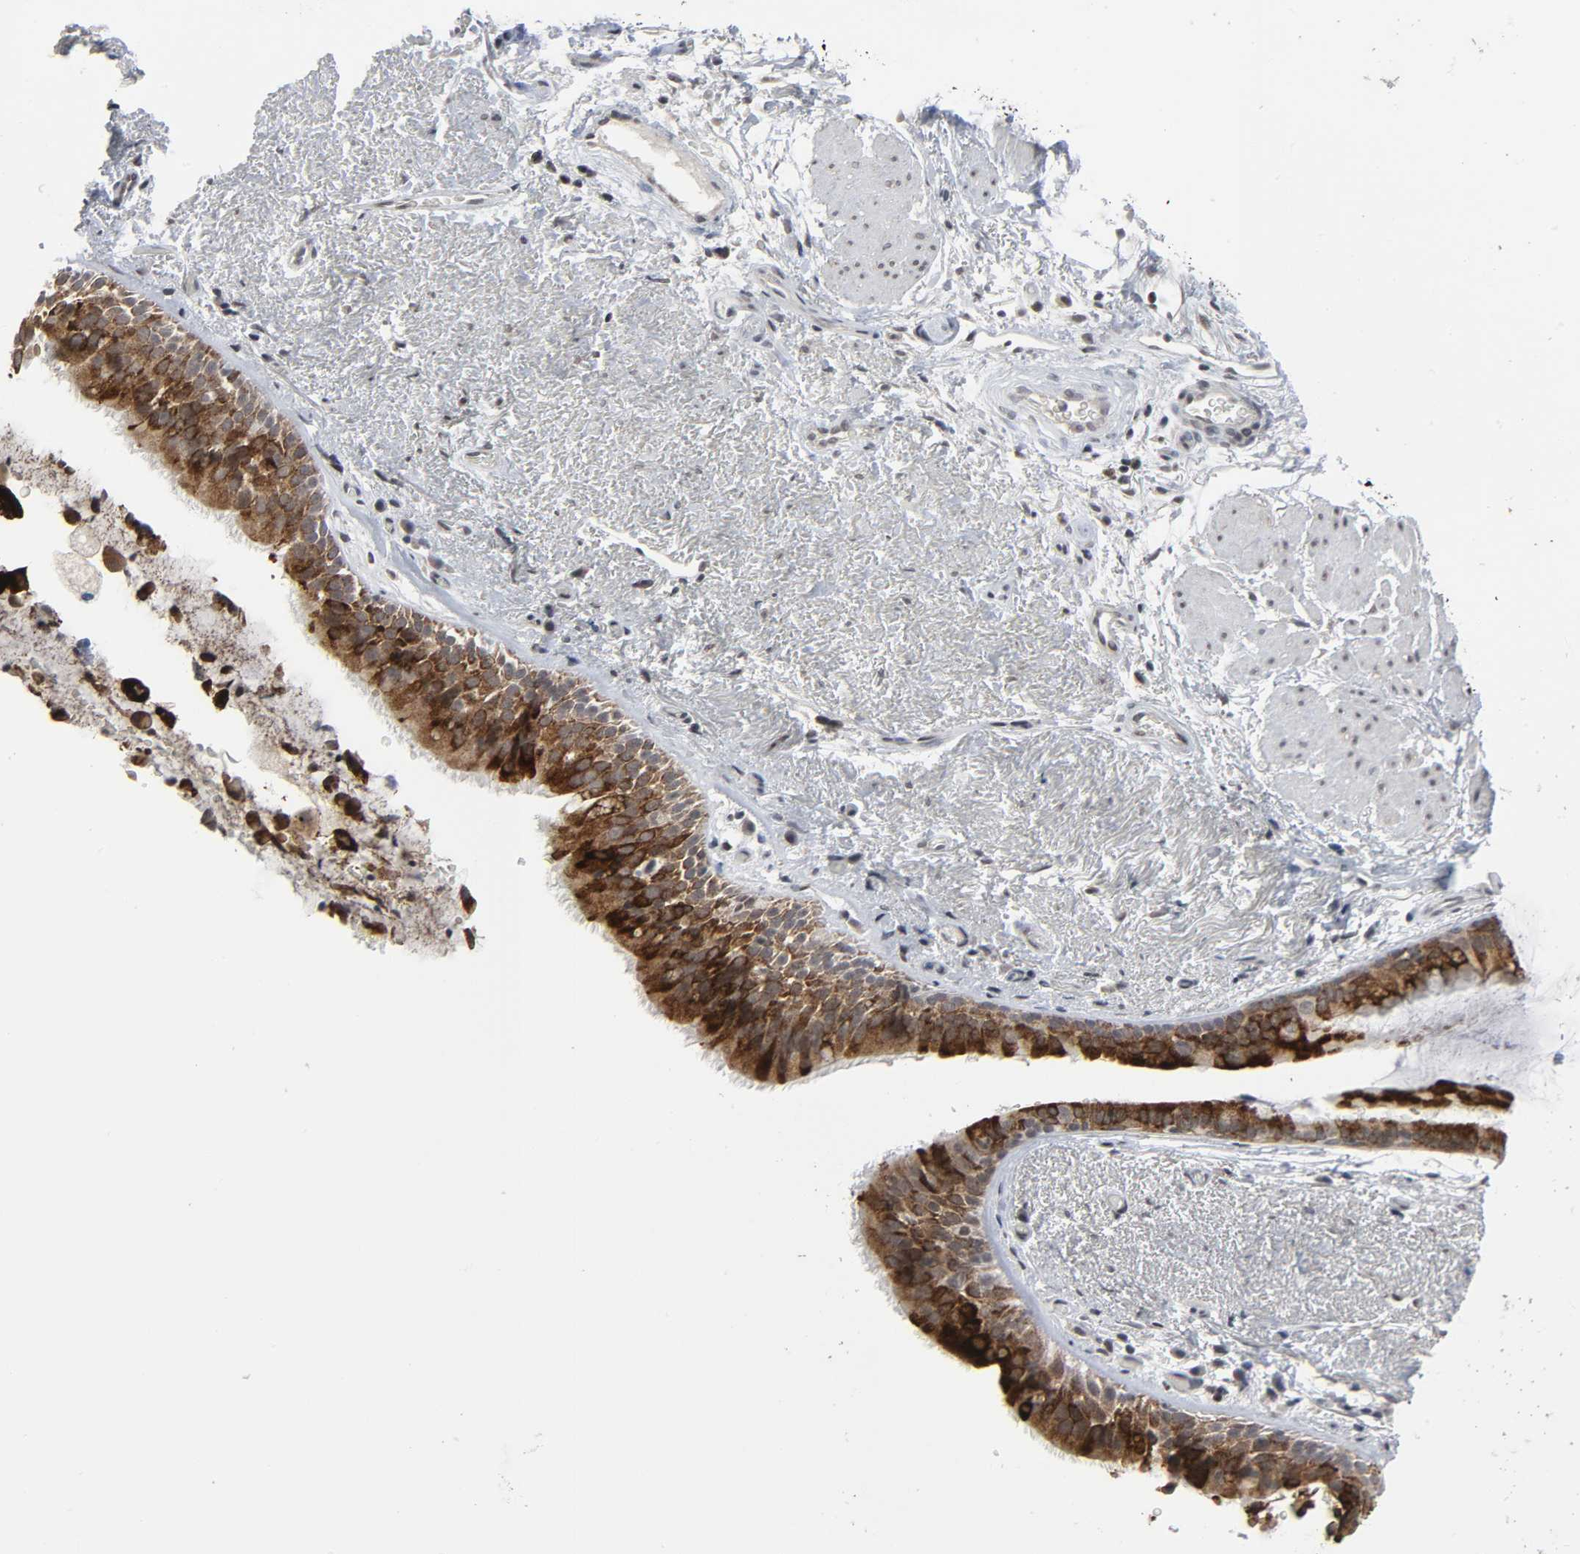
{"staining": {"intensity": "strong", "quantity": ">75%", "location": "cytoplasmic/membranous"}, "tissue": "bronchus", "cell_type": "Respiratory epithelial cells", "image_type": "normal", "snomed": [{"axis": "morphology", "description": "Normal tissue, NOS"}, {"axis": "topography", "description": "Bronchus"}], "caption": "The micrograph demonstrates immunohistochemical staining of normal bronchus. There is strong cytoplasmic/membranous staining is appreciated in about >75% of respiratory epithelial cells.", "gene": "MUC1", "patient": {"sex": "female", "age": 54}}